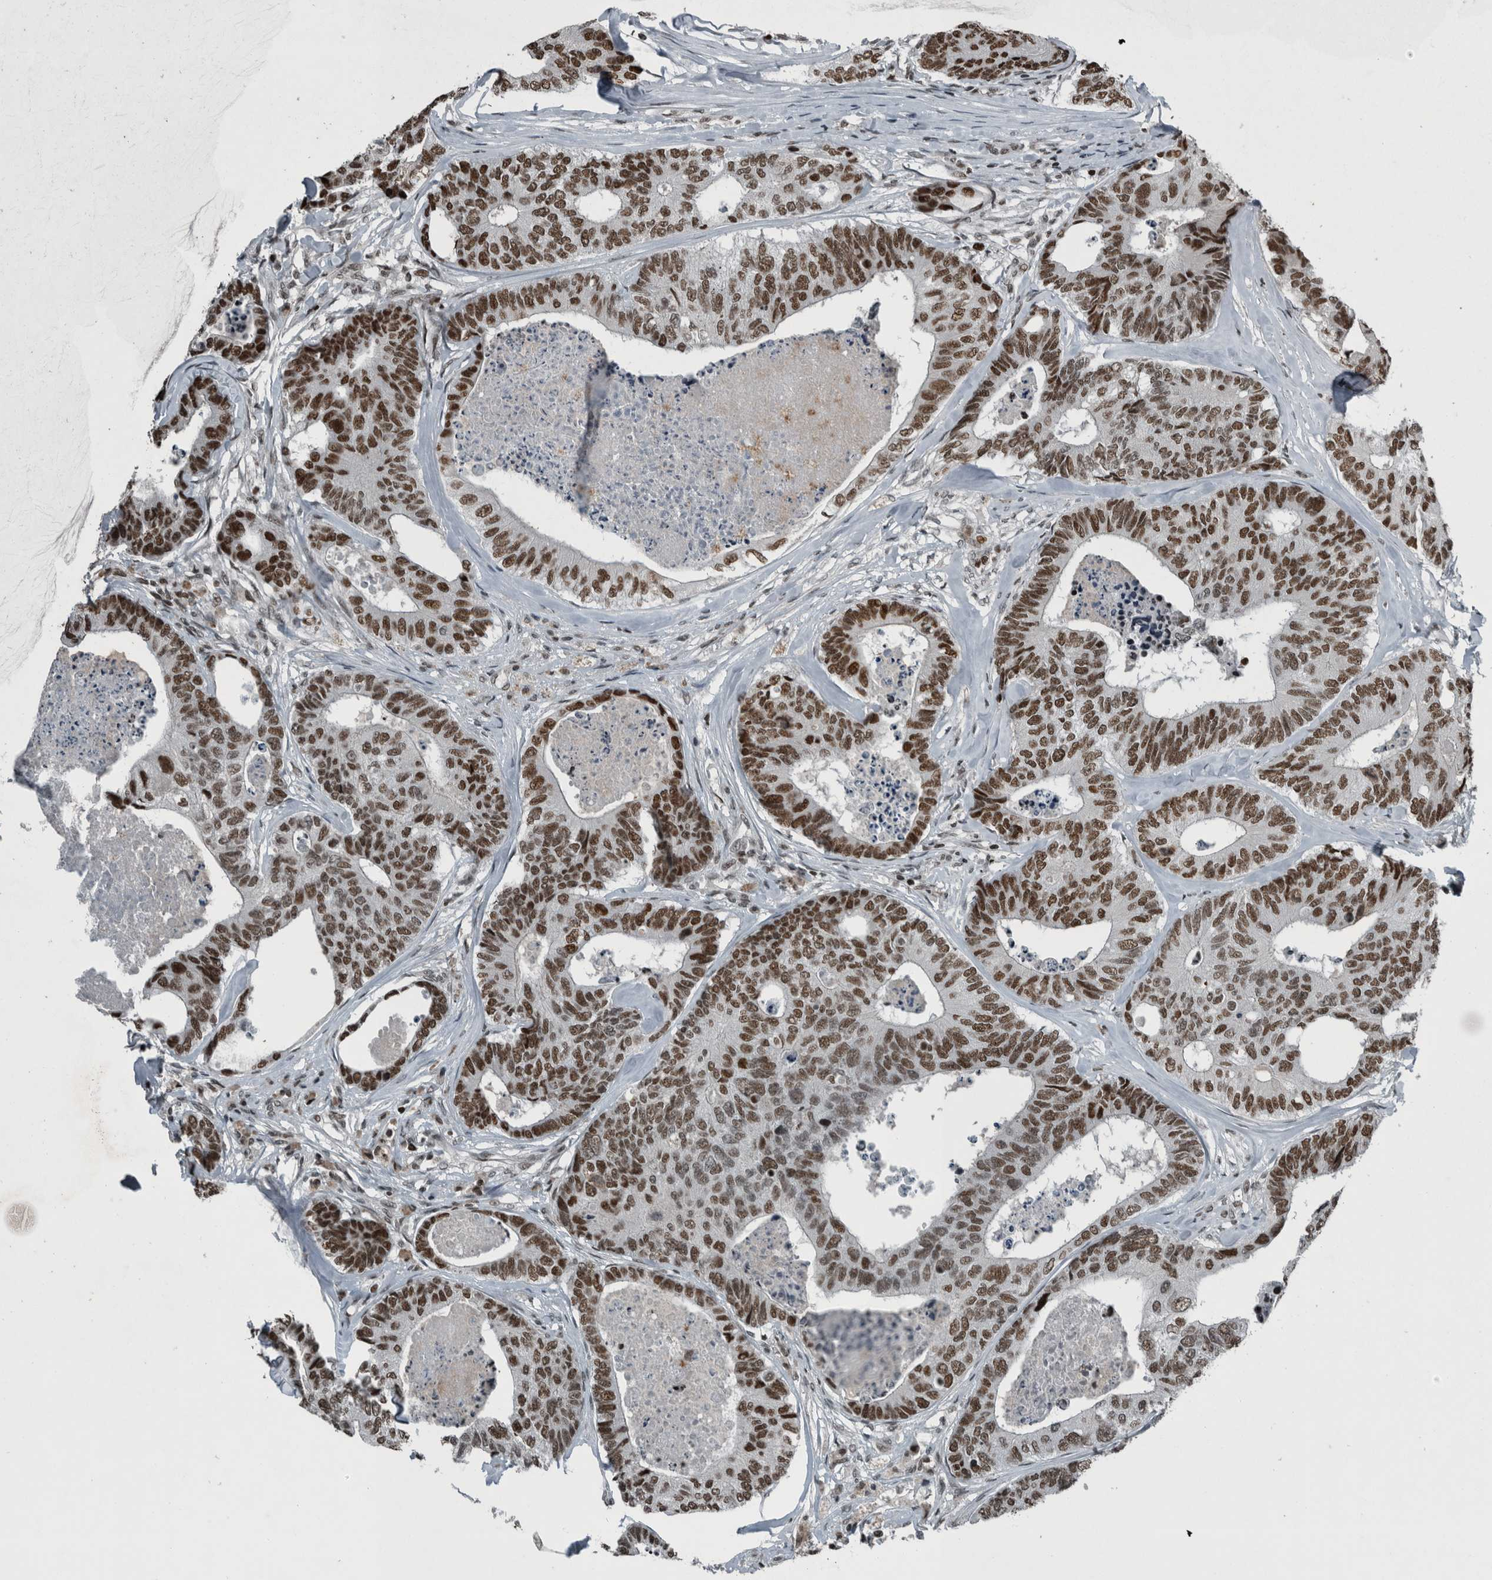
{"staining": {"intensity": "strong", "quantity": ">75%", "location": "nuclear"}, "tissue": "colorectal cancer", "cell_type": "Tumor cells", "image_type": "cancer", "snomed": [{"axis": "morphology", "description": "Adenocarcinoma, NOS"}, {"axis": "topography", "description": "Colon"}], "caption": "IHC (DAB) staining of colorectal adenocarcinoma demonstrates strong nuclear protein staining in about >75% of tumor cells.", "gene": "UNC50", "patient": {"sex": "female", "age": 67}}